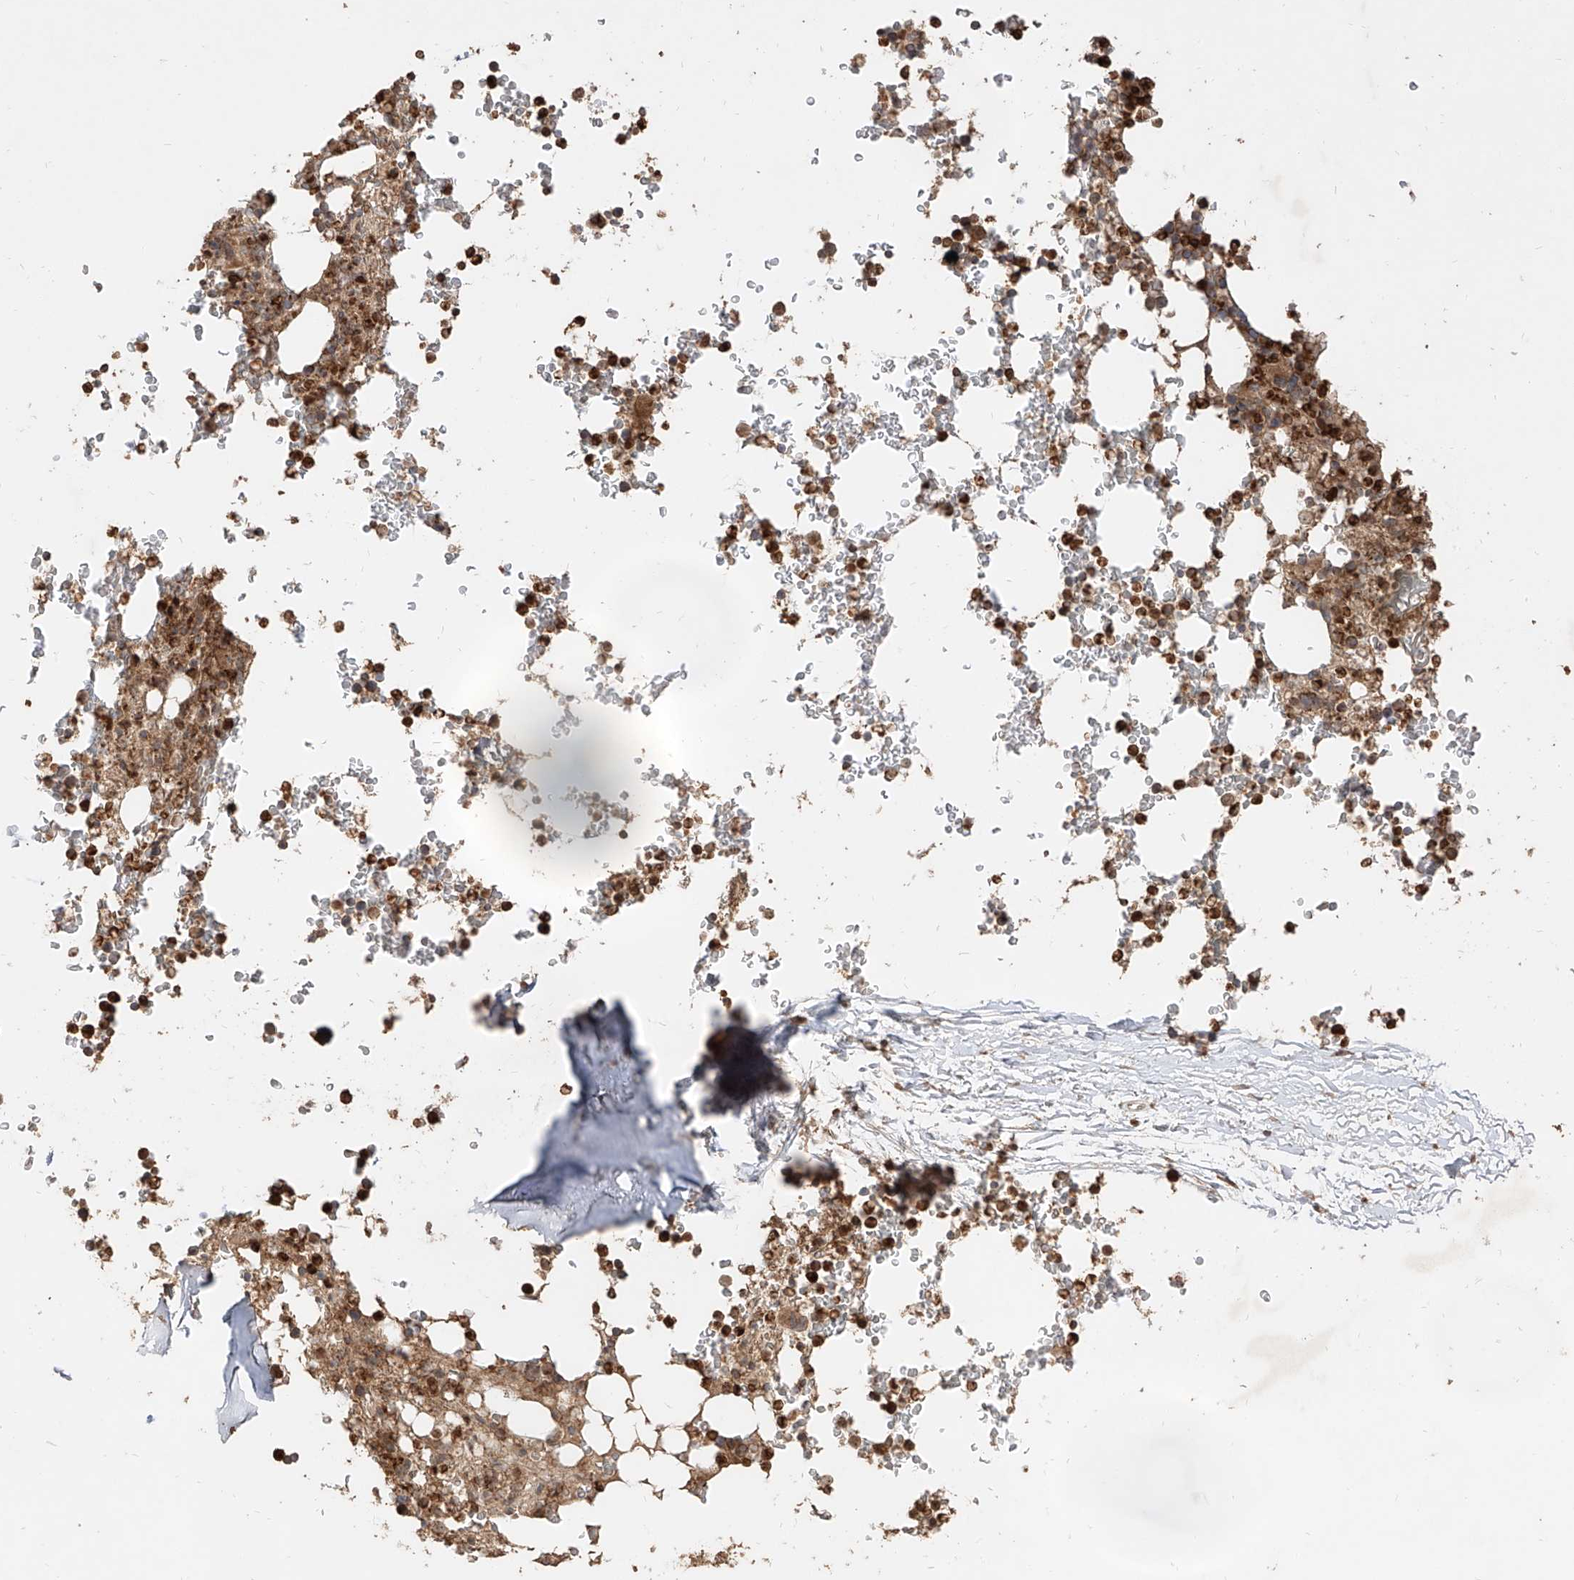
{"staining": {"intensity": "moderate", "quantity": ">75%", "location": "cytoplasmic/membranous"}, "tissue": "bone marrow", "cell_type": "Hematopoietic cells", "image_type": "normal", "snomed": [{"axis": "morphology", "description": "Normal tissue, NOS"}, {"axis": "topography", "description": "Bone marrow"}], "caption": "Bone marrow stained for a protein (brown) exhibits moderate cytoplasmic/membranous positive staining in about >75% of hematopoietic cells.", "gene": "AIM2", "patient": {"sex": "male", "age": 58}}